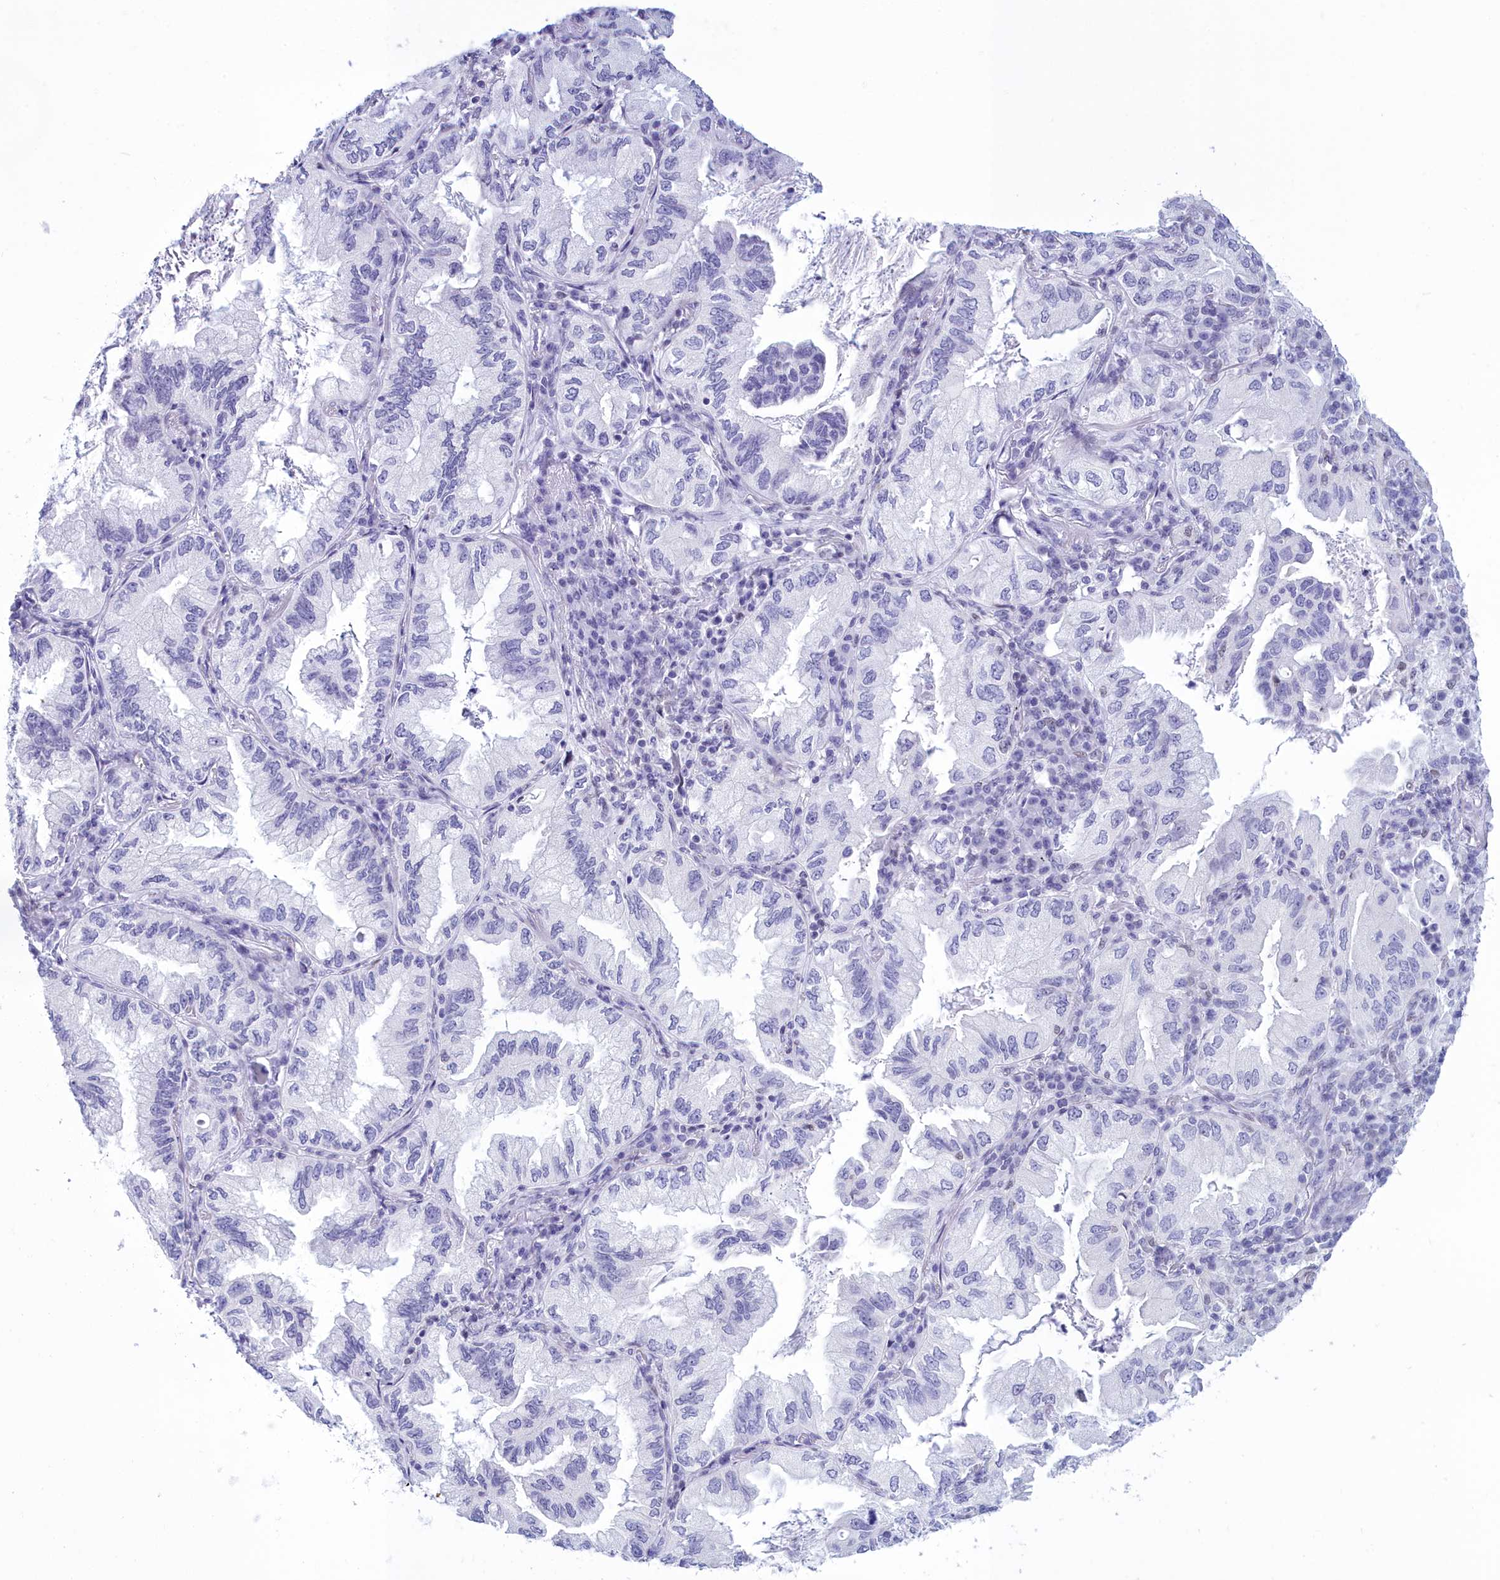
{"staining": {"intensity": "negative", "quantity": "none", "location": "none"}, "tissue": "lung cancer", "cell_type": "Tumor cells", "image_type": "cancer", "snomed": [{"axis": "morphology", "description": "Adenocarcinoma, NOS"}, {"axis": "topography", "description": "Lung"}], "caption": "The micrograph demonstrates no staining of tumor cells in lung cancer (adenocarcinoma).", "gene": "SNX20", "patient": {"sex": "female", "age": 69}}